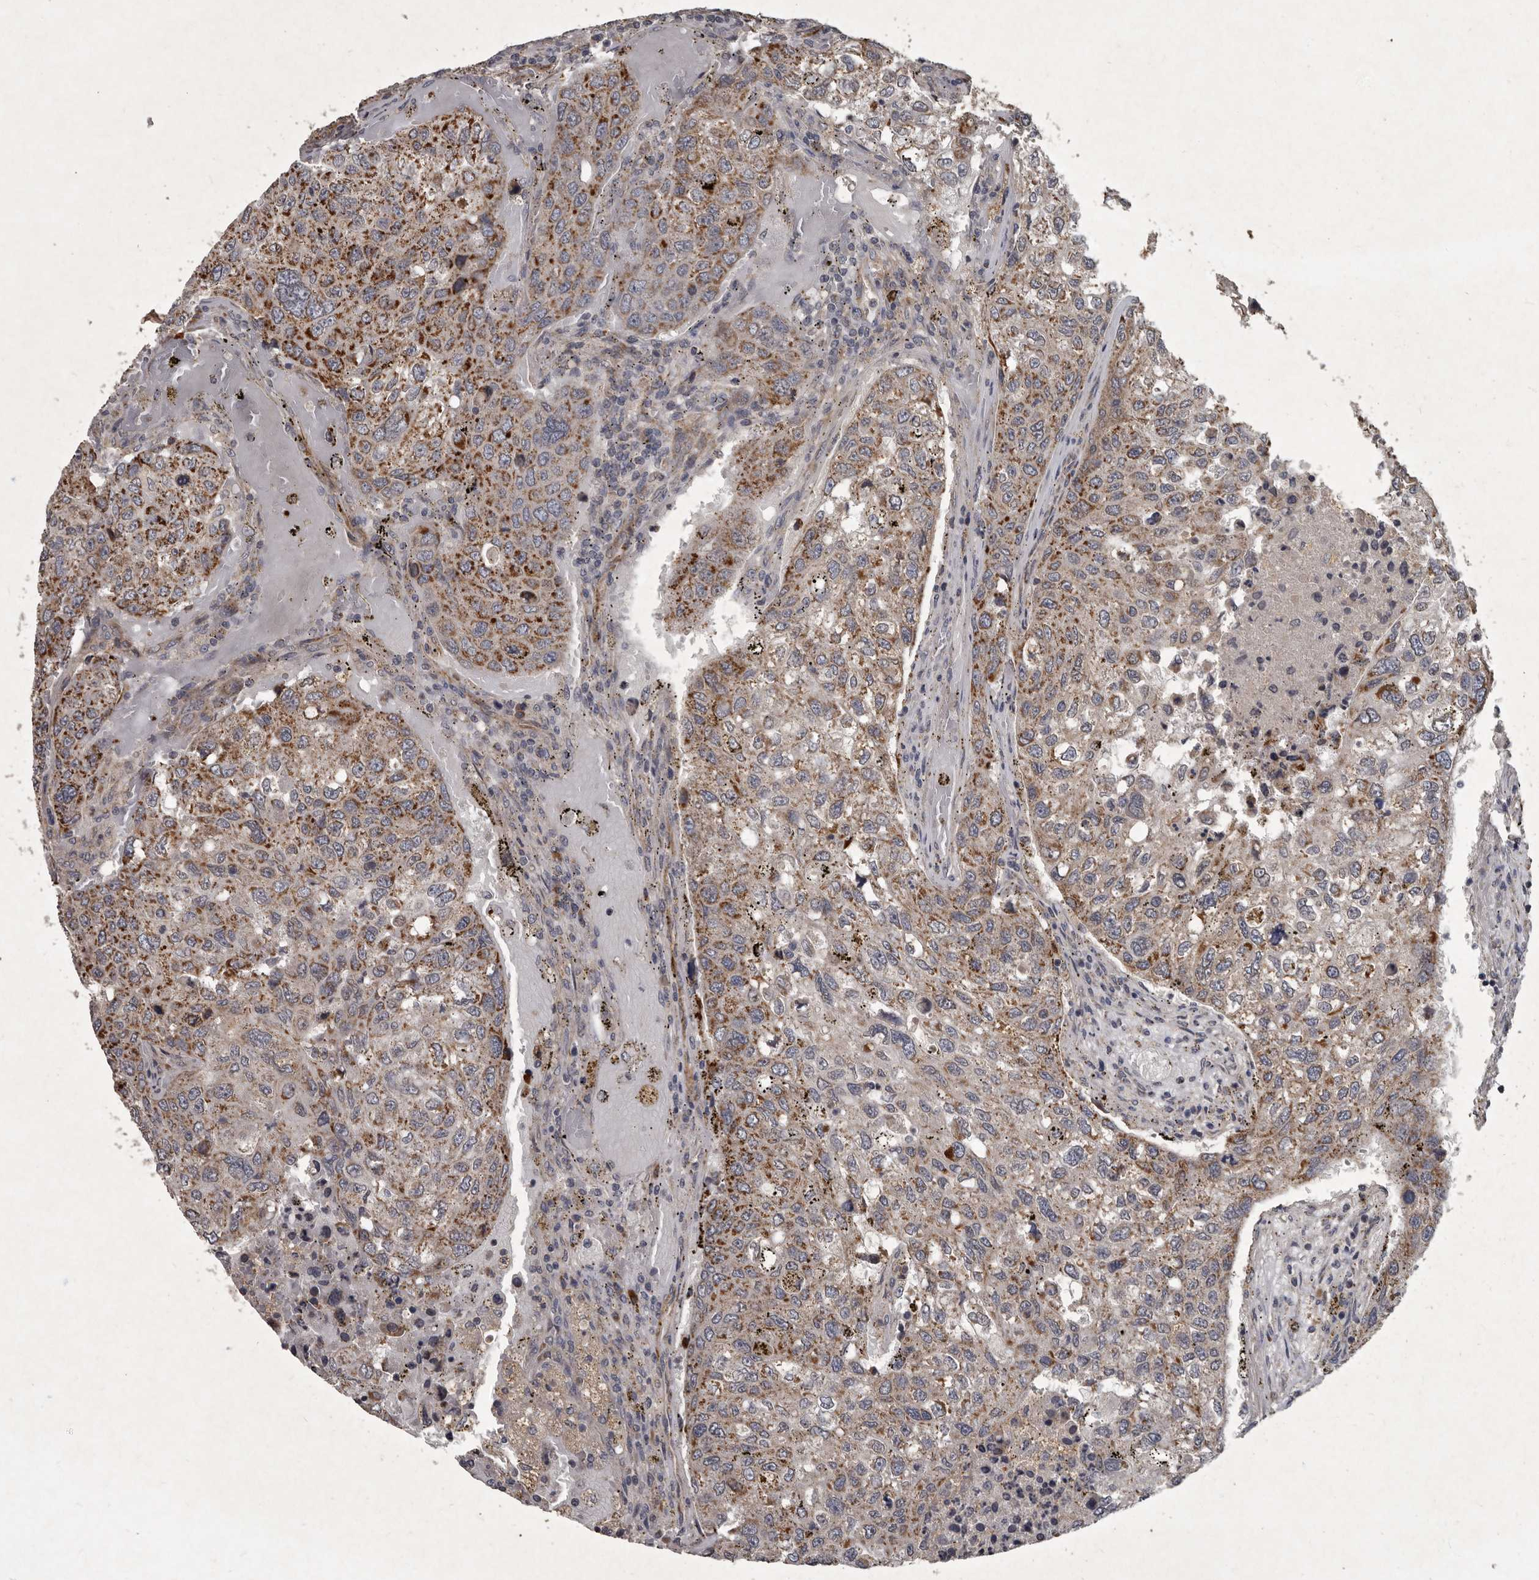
{"staining": {"intensity": "moderate", "quantity": ">75%", "location": "cytoplasmic/membranous"}, "tissue": "urothelial cancer", "cell_type": "Tumor cells", "image_type": "cancer", "snomed": [{"axis": "morphology", "description": "Urothelial carcinoma, High grade"}, {"axis": "topography", "description": "Lymph node"}, {"axis": "topography", "description": "Urinary bladder"}], "caption": "Immunohistochemistry (IHC) of human urothelial carcinoma (high-grade) reveals medium levels of moderate cytoplasmic/membranous positivity in approximately >75% of tumor cells.", "gene": "MRPS15", "patient": {"sex": "male", "age": 51}}